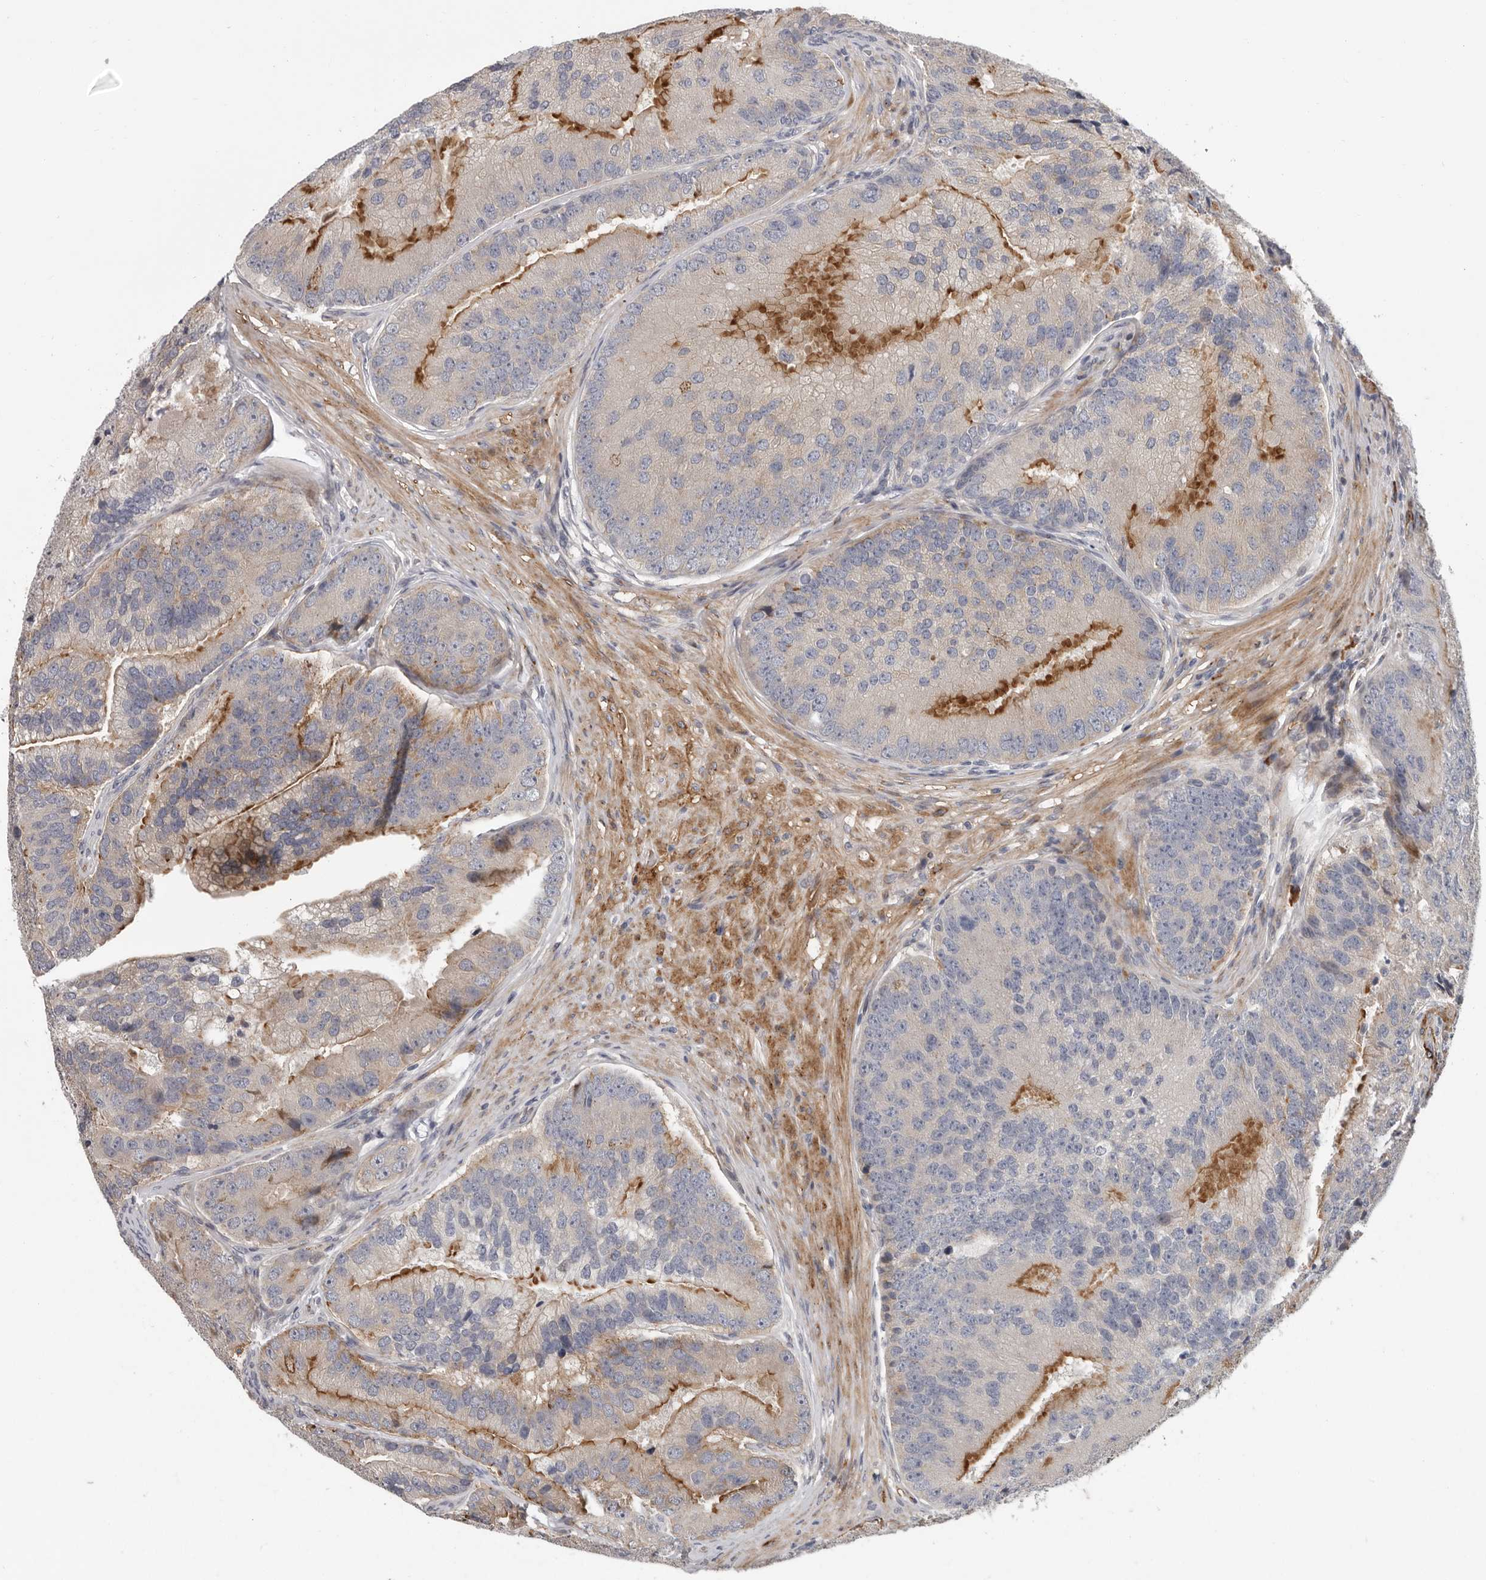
{"staining": {"intensity": "moderate", "quantity": "25%-75%", "location": "cytoplasmic/membranous"}, "tissue": "prostate cancer", "cell_type": "Tumor cells", "image_type": "cancer", "snomed": [{"axis": "morphology", "description": "Adenocarcinoma, High grade"}, {"axis": "topography", "description": "Prostate"}], "caption": "Immunohistochemical staining of human prostate high-grade adenocarcinoma reveals medium levels of moderate cytoplasmic/membranous expression in about 25%-75% of tumor cells.", "gene": "ATXN3L", "patient": {"sex": "male", "age": 70}}